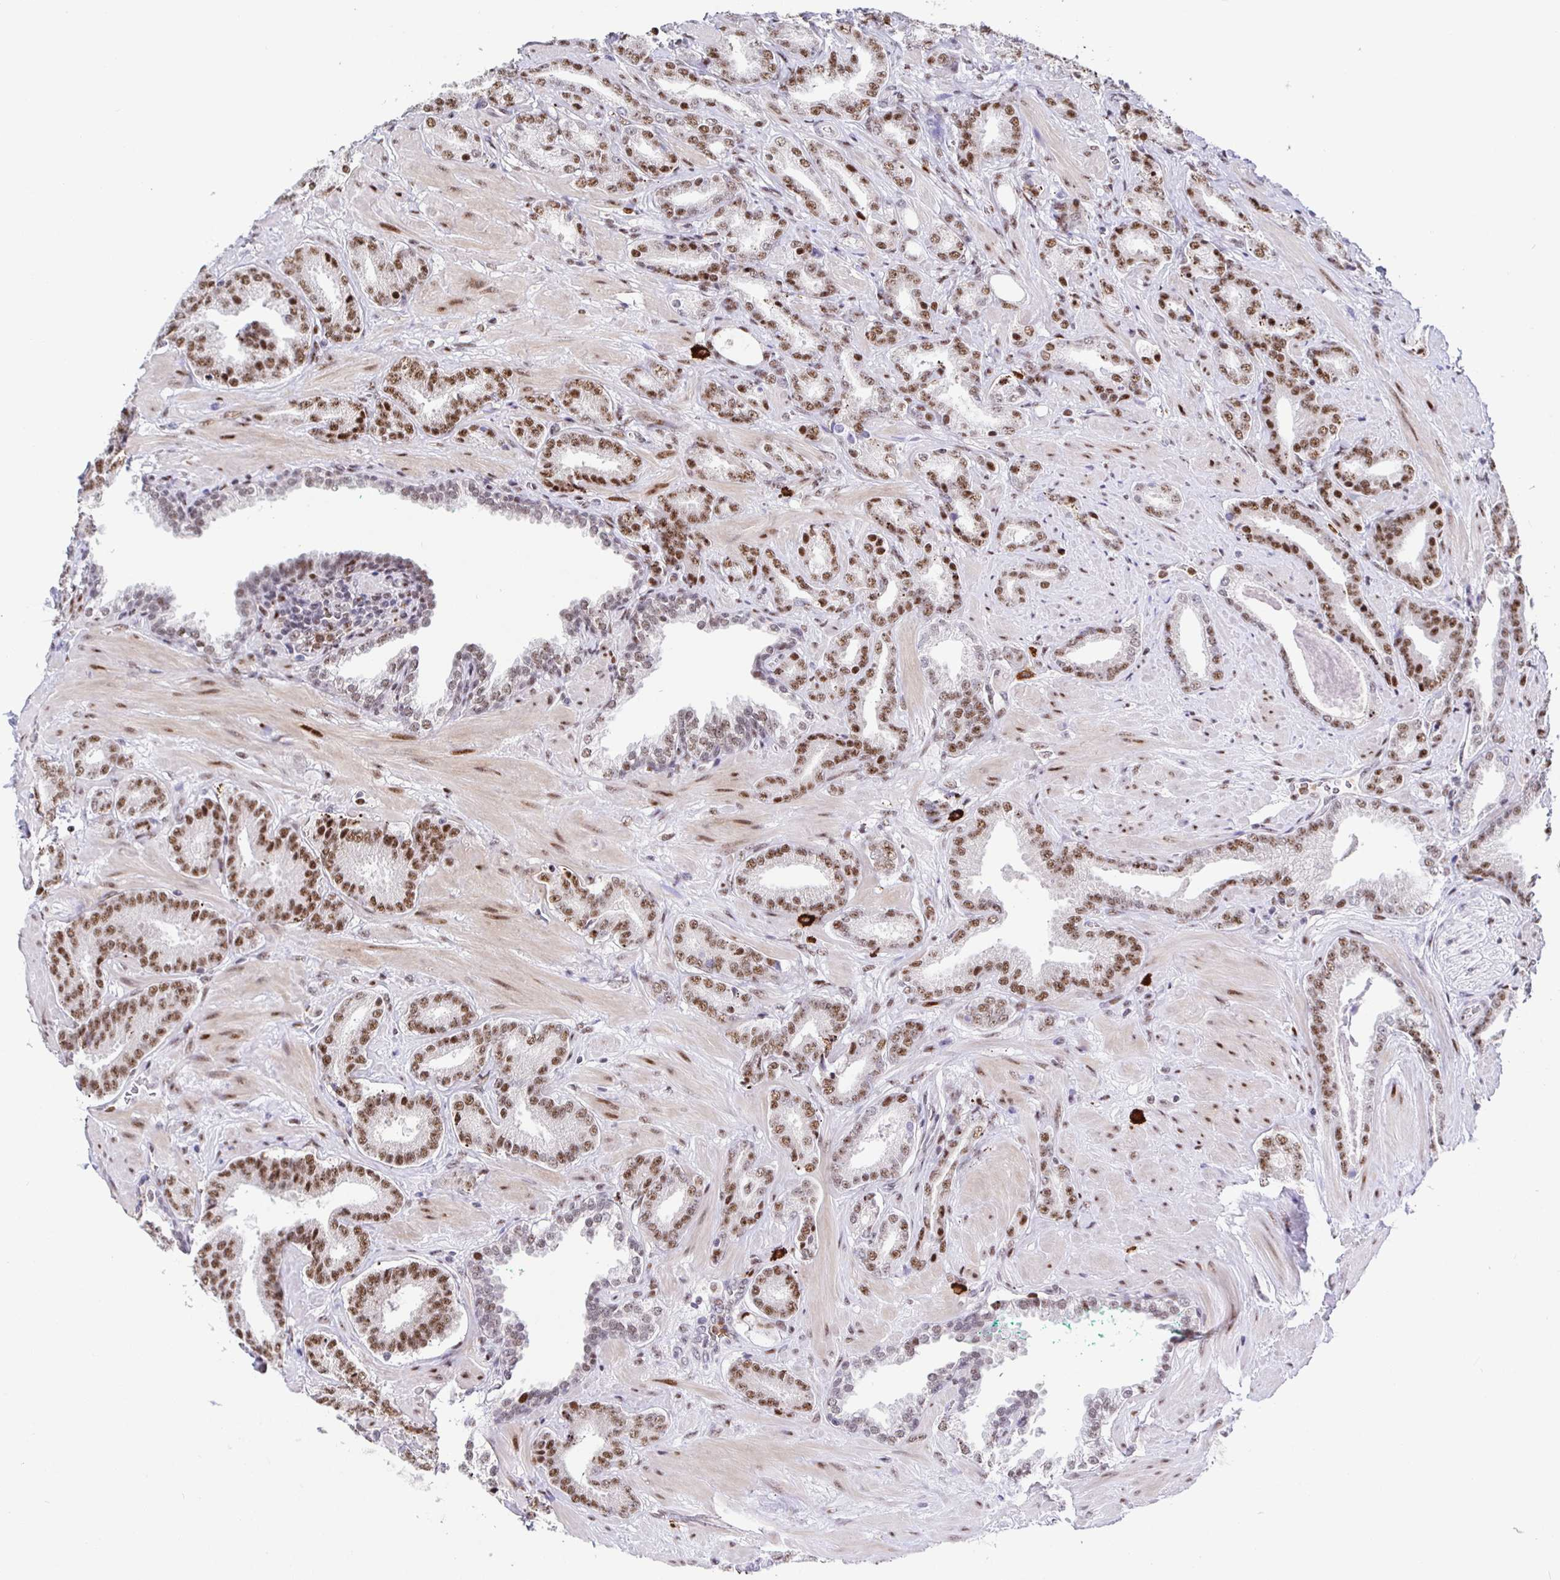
{"staining": {"intensity": "moderate", "quantity": ">75%", "location": "nuclear"}, "tissue": "prostate cancer", "cell_type": "Tumor cells", "image_type": "cancer", "snomed": [{"axis": "morphology", "description": "Adenocarcinoma, High grade"}, {"axis": "topography", "description": "Prostate"}], "caption": "Prostate cancer (adenocarcinoma (high-grade)) stained with a protein marker displays moderate staining in tumor cells.", "gene": "SETD5", "patient": {"sex": "male", "age": 56}}